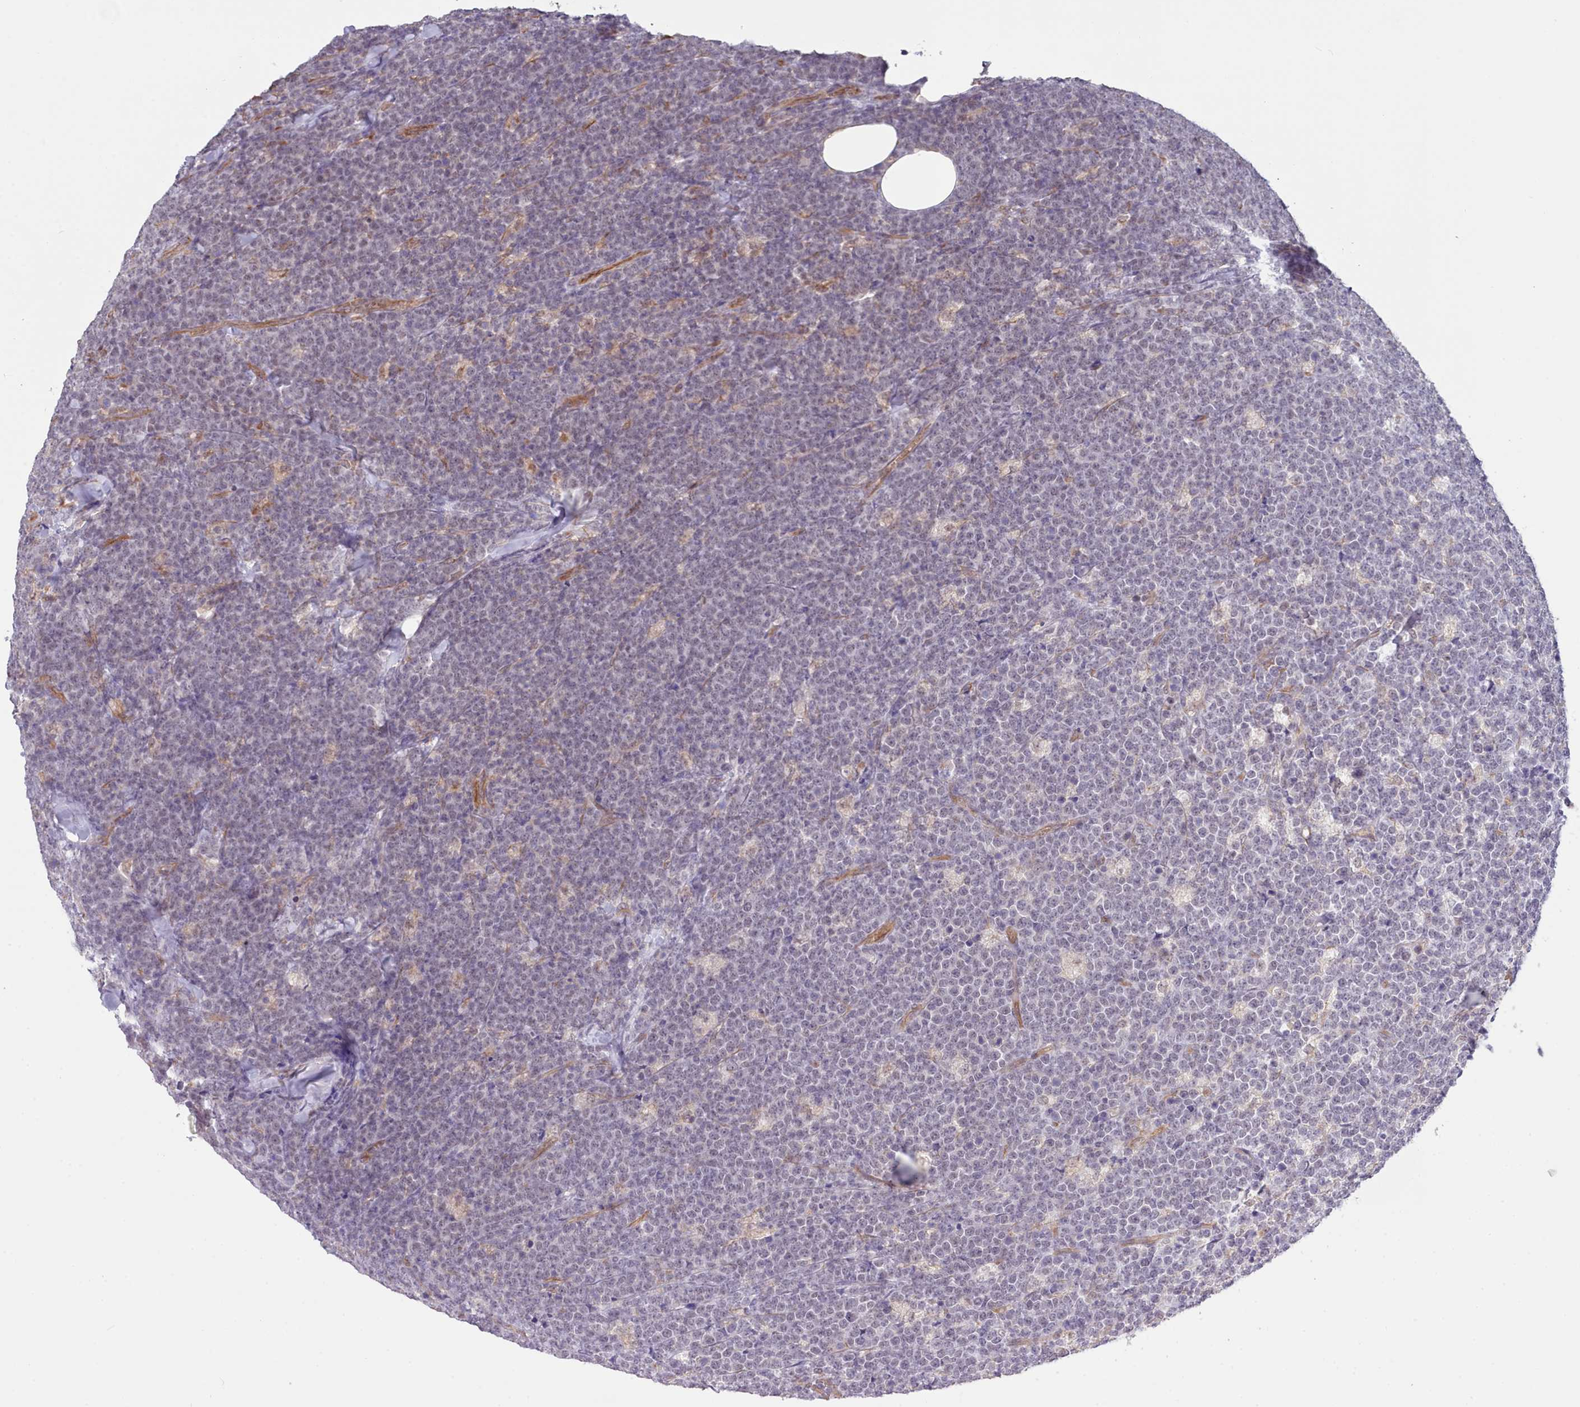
{"staining": {"intensity": "negative", "quantity": "none", "location": "none"}, "tissue": "lymphoma", "cell_type": "Tumor cells", "image_type": "cancer", "snomed": [{"axis": "morphology", "description": "Malignant lymphoma, non-Hodgkin's type, High grade"}, {"axis": "topography", "description": "Small intestine"}], "caption": "This micrograph is of high-grade malignant lymphoma, non-Hodgkin's type stained with IHC to label a protein in brown with the nuclei are counter-stained blue. There is no positivity in tumor cells. (DAB (3,3'-diaminobenzidine) immunohistochemistry with hematoxylin counter stain).", "gene": "ZC3H13", "patient": {"sex": "male", "age": 8}}